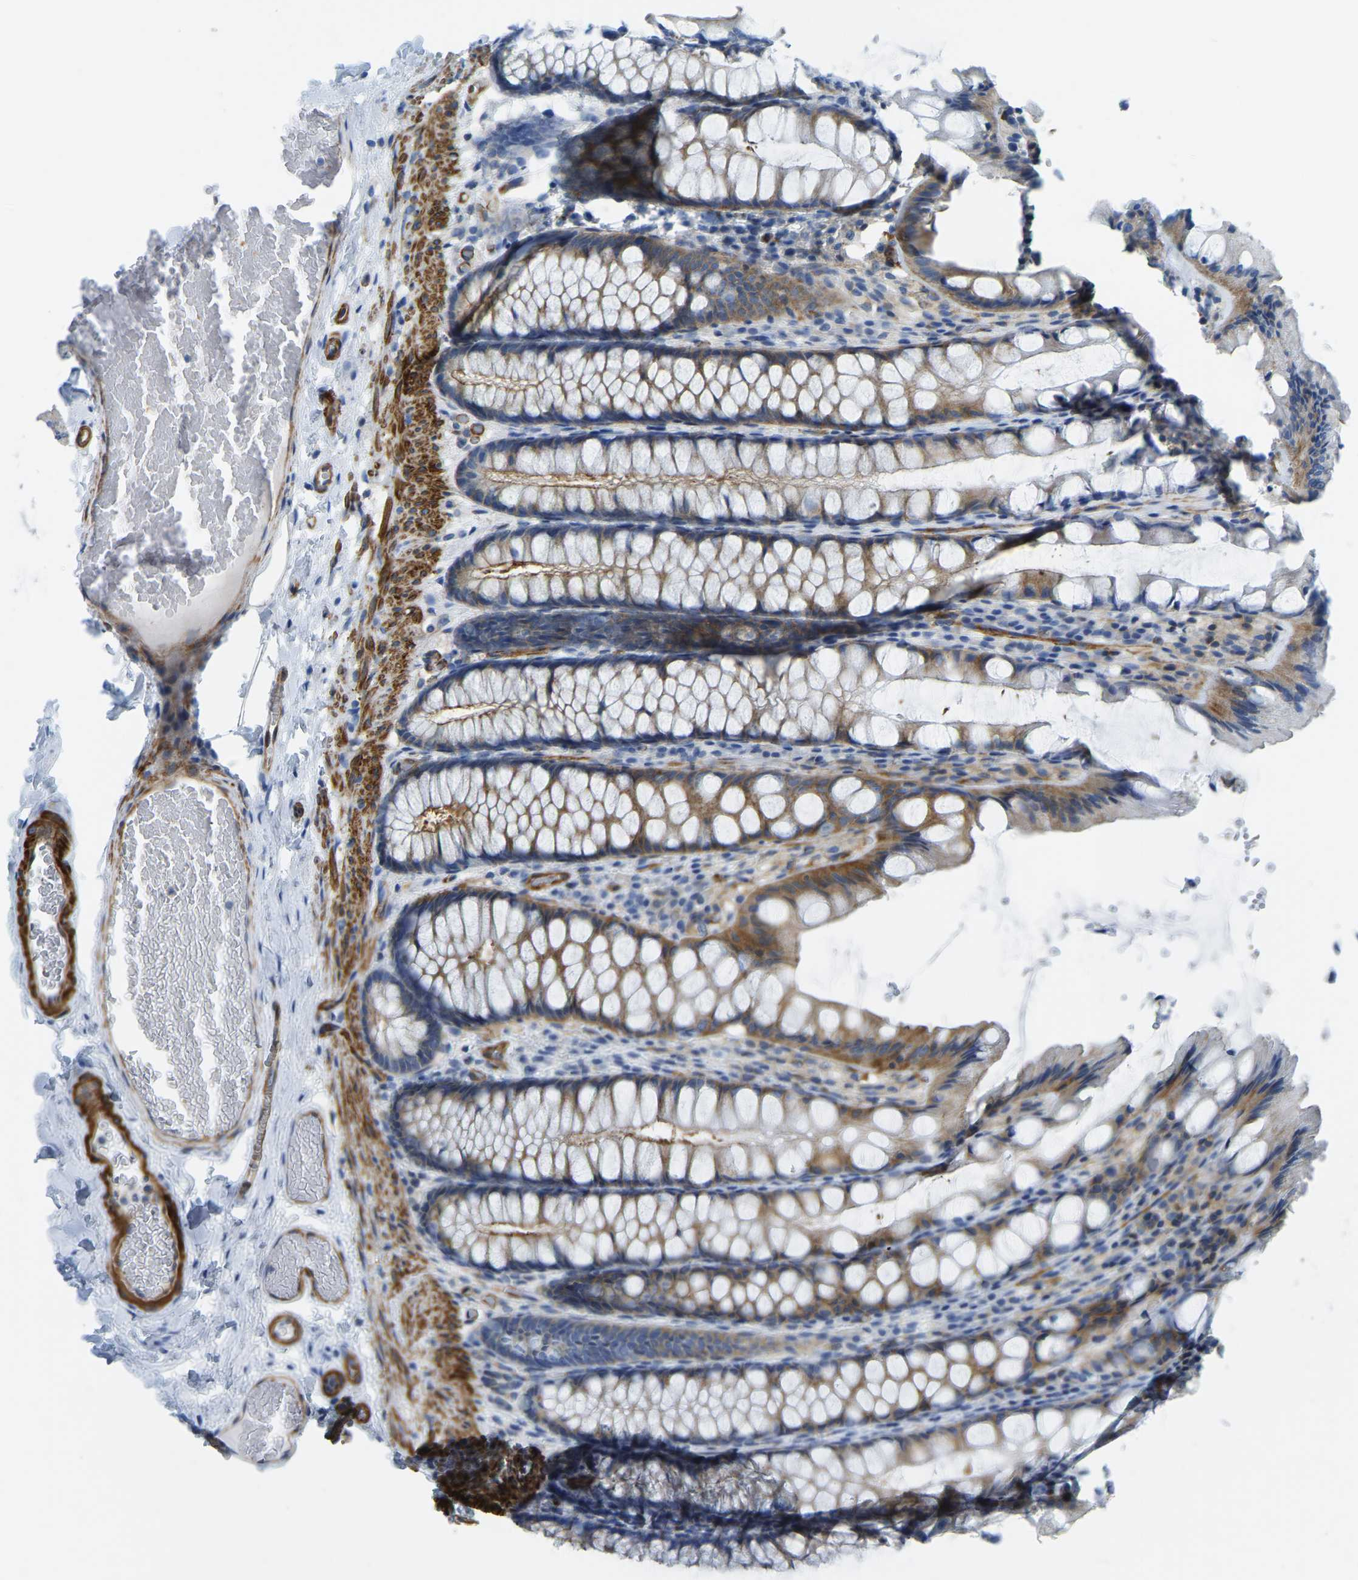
{"staining": {"intensity": "strong", "quantity": ">75%", "location": "cytoplasmic/membranous"}, "tissue": "colon", "cell_type": "Endothelial cells", "image_type": "normal", "snomed": [{"axis": "morphology", "description": "Normal tissue, NOS"}, {"axis": "topography", "description": "Colon"}], "caption": "A high-resolution micrograph shows immunohistochemistry (IHC) staining of benign colon, which displays strong cytoplasmic/membranous positivity in approximately >75% of endothelial cells. The protein of interest is stained brown, and the nuclei are stained in blue (DAB (3,3'-diaminobenzidine) IHC with brightfield microscopy, high magnification).", "gene": "MYL3", "patient": {"sex": "male", "age": 47}}